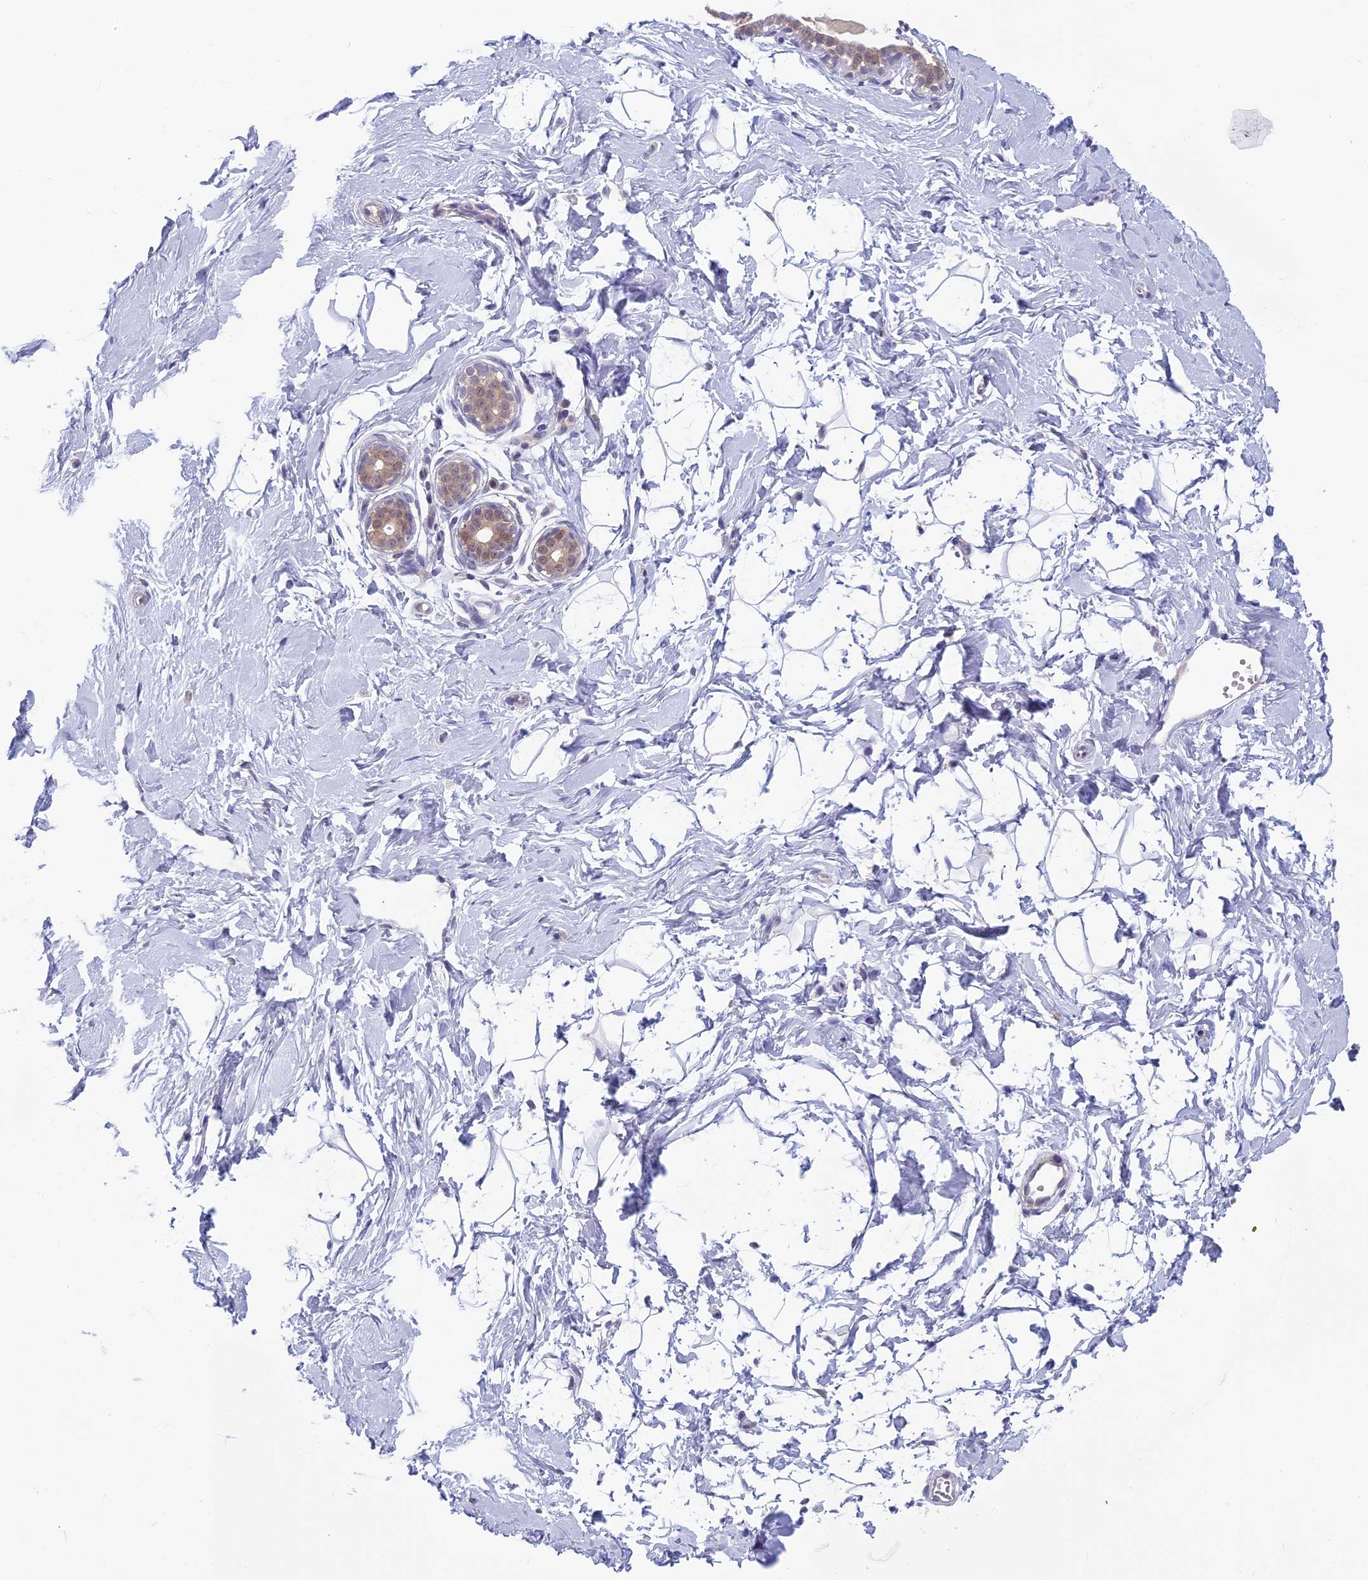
{"staining": {"intensity": "negative", "quantity": "none", "location": "none"}, "tissue": "breast", "cell_type": "Adipocytes", "image_type": "normal", "snomed": [{"axis": "morphology", "description": "Normal tissue, NOS"}, {"axis": "morphology", "description": "Adenoma, NOS"}, {"axis": "topography", "description": "Breast"}], "caption": "This is an IHC image of benign human breast. There is no staining in adipocytes.", "gene": "MRI1", "patient": {"sex": "female", "age": 23}}